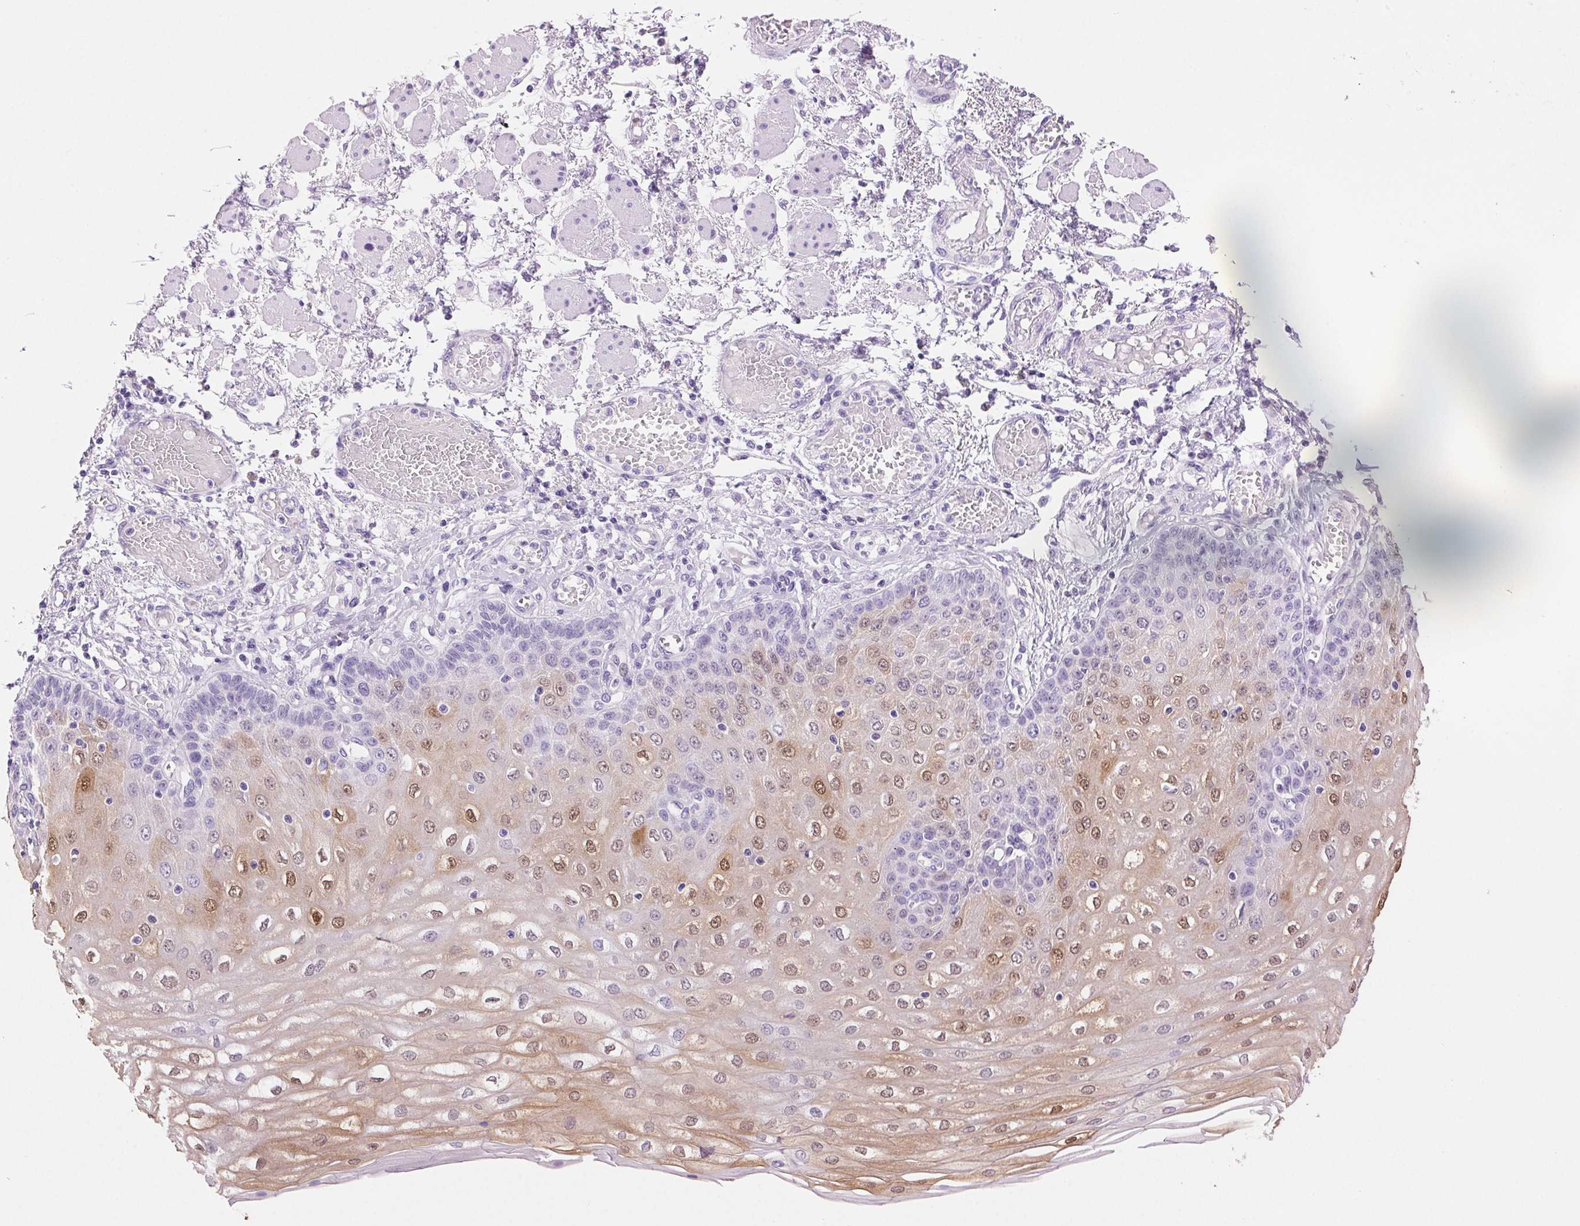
{"staining": {"intensity": "moderate", "quantity": "25%-75%", "location": "cytoplasmic/membranous,nuclear"}, "tissue": "esophagus", "cell_type": "Squamous epithelial cells", "image_type": "normal", "snomed": [{"axis": "morphology", "description": "Normal tissue, NOS"}, {"axis": "morphology", "description": "Adenocarcinoma, NOS"}, {"axis": "topography", "description": "Esophagus"}], "caption": "A photomicrograph of human esophagus stained for a protein demonstrates moderate cytoplasmic/membranous,nuclear brown staining in squamous epithelial cells. (DAB (3,3'-diaminobenzidine) IHC with brightfield microscopy, high magnification).", "gene": "SERPINB3", "patient": {"sex": "male", "age": 81}}